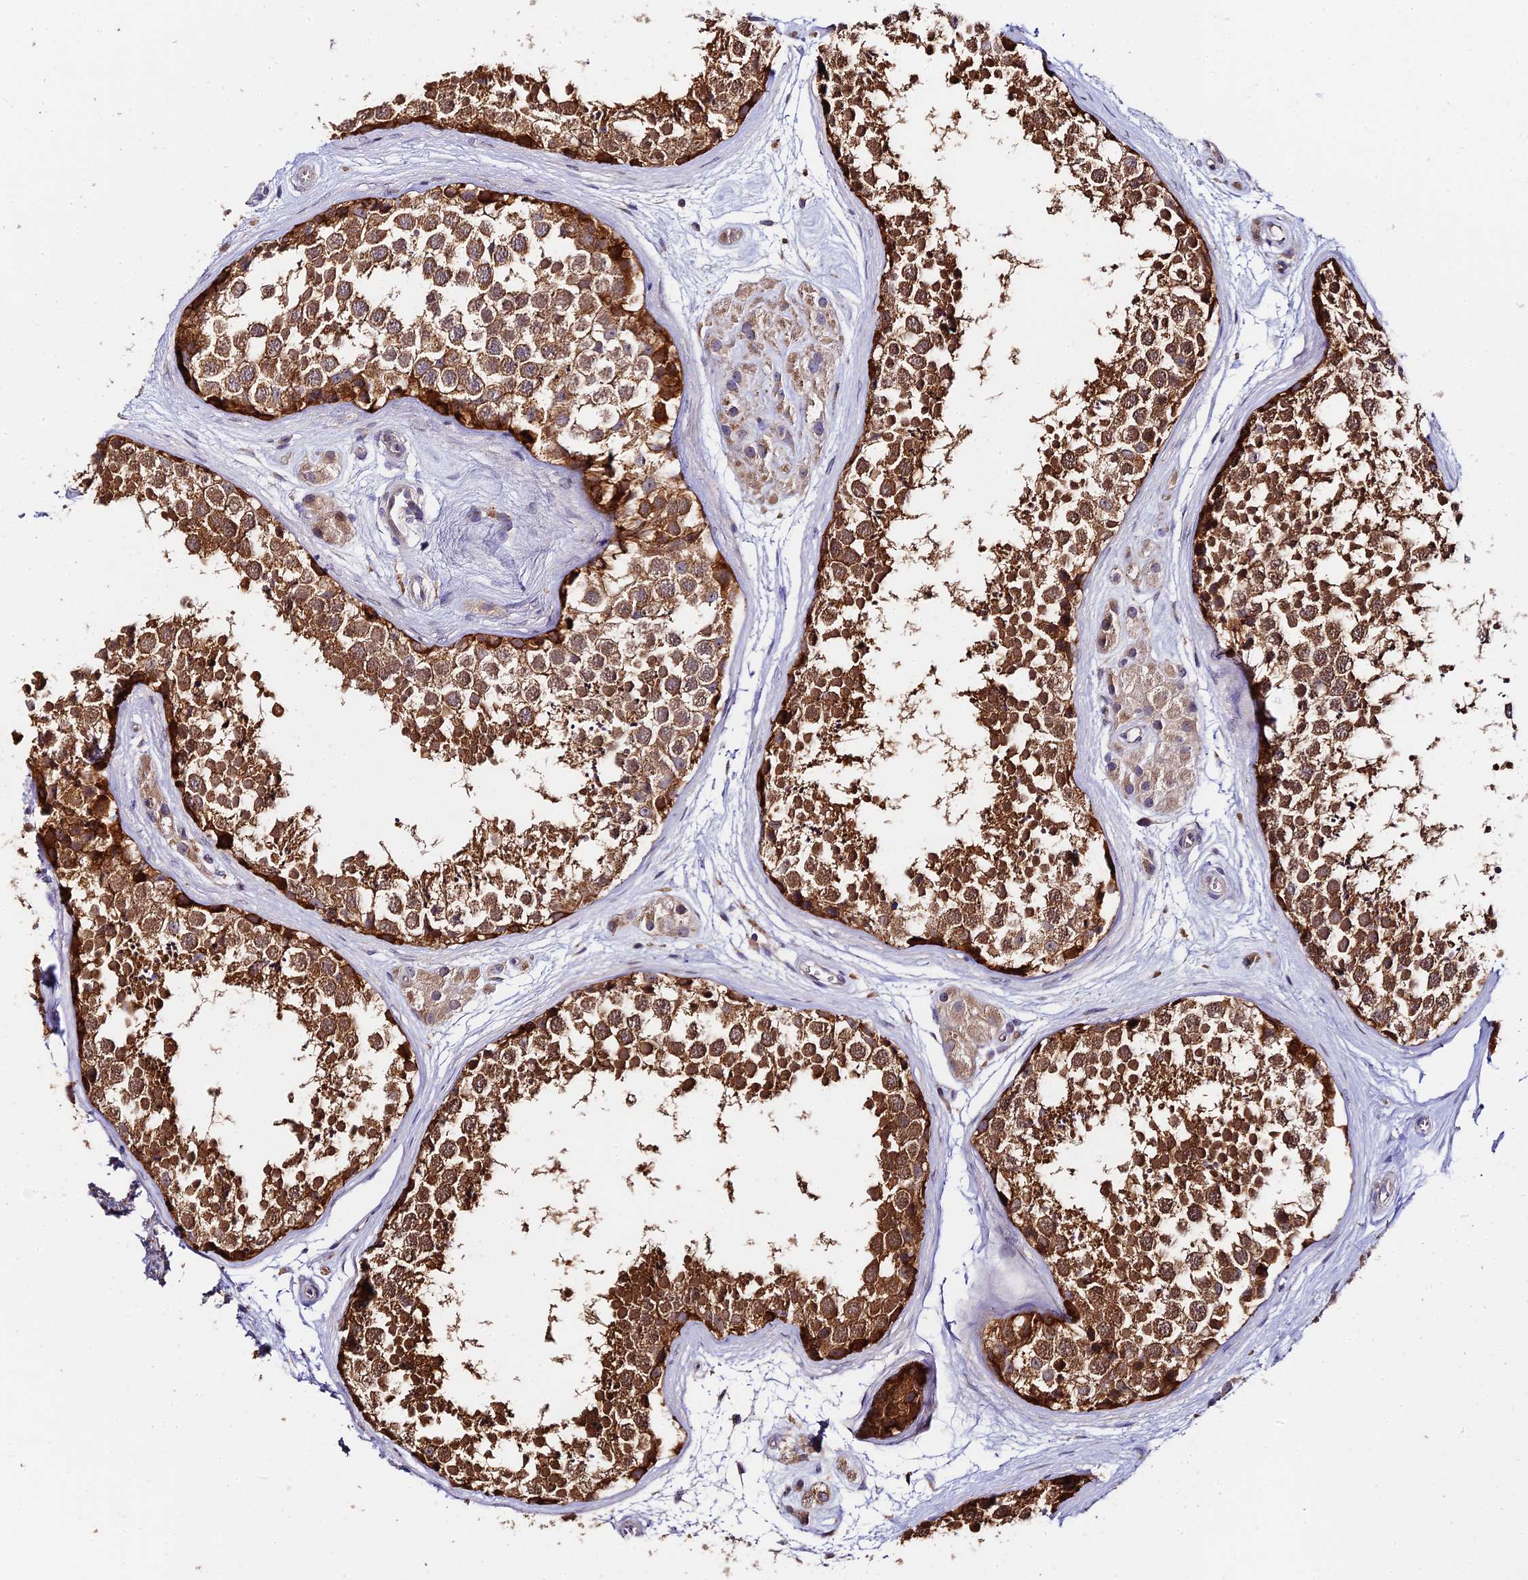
{"staining": {"intensity": "strong", "quantity": ">75%", "location": "cytoplasmic/membranous"}, "tissue": "testis", "cell_type": "Cells in seminiferous ducts", "image_type": "normal", "snomed": [{"axis": "morphology", "description": "Normal tissue, NOS"}, {"axis": "topography", "description": "Testis"}], "caption": "The image reveals immunohistochemical staining of benign testis. There is strong cytoplasmic/membranous expression is identified in about >75% of cells in seminiferous ducts.", "gene": "C3orf20", "patient": {"sex": "male", "age": 56}}